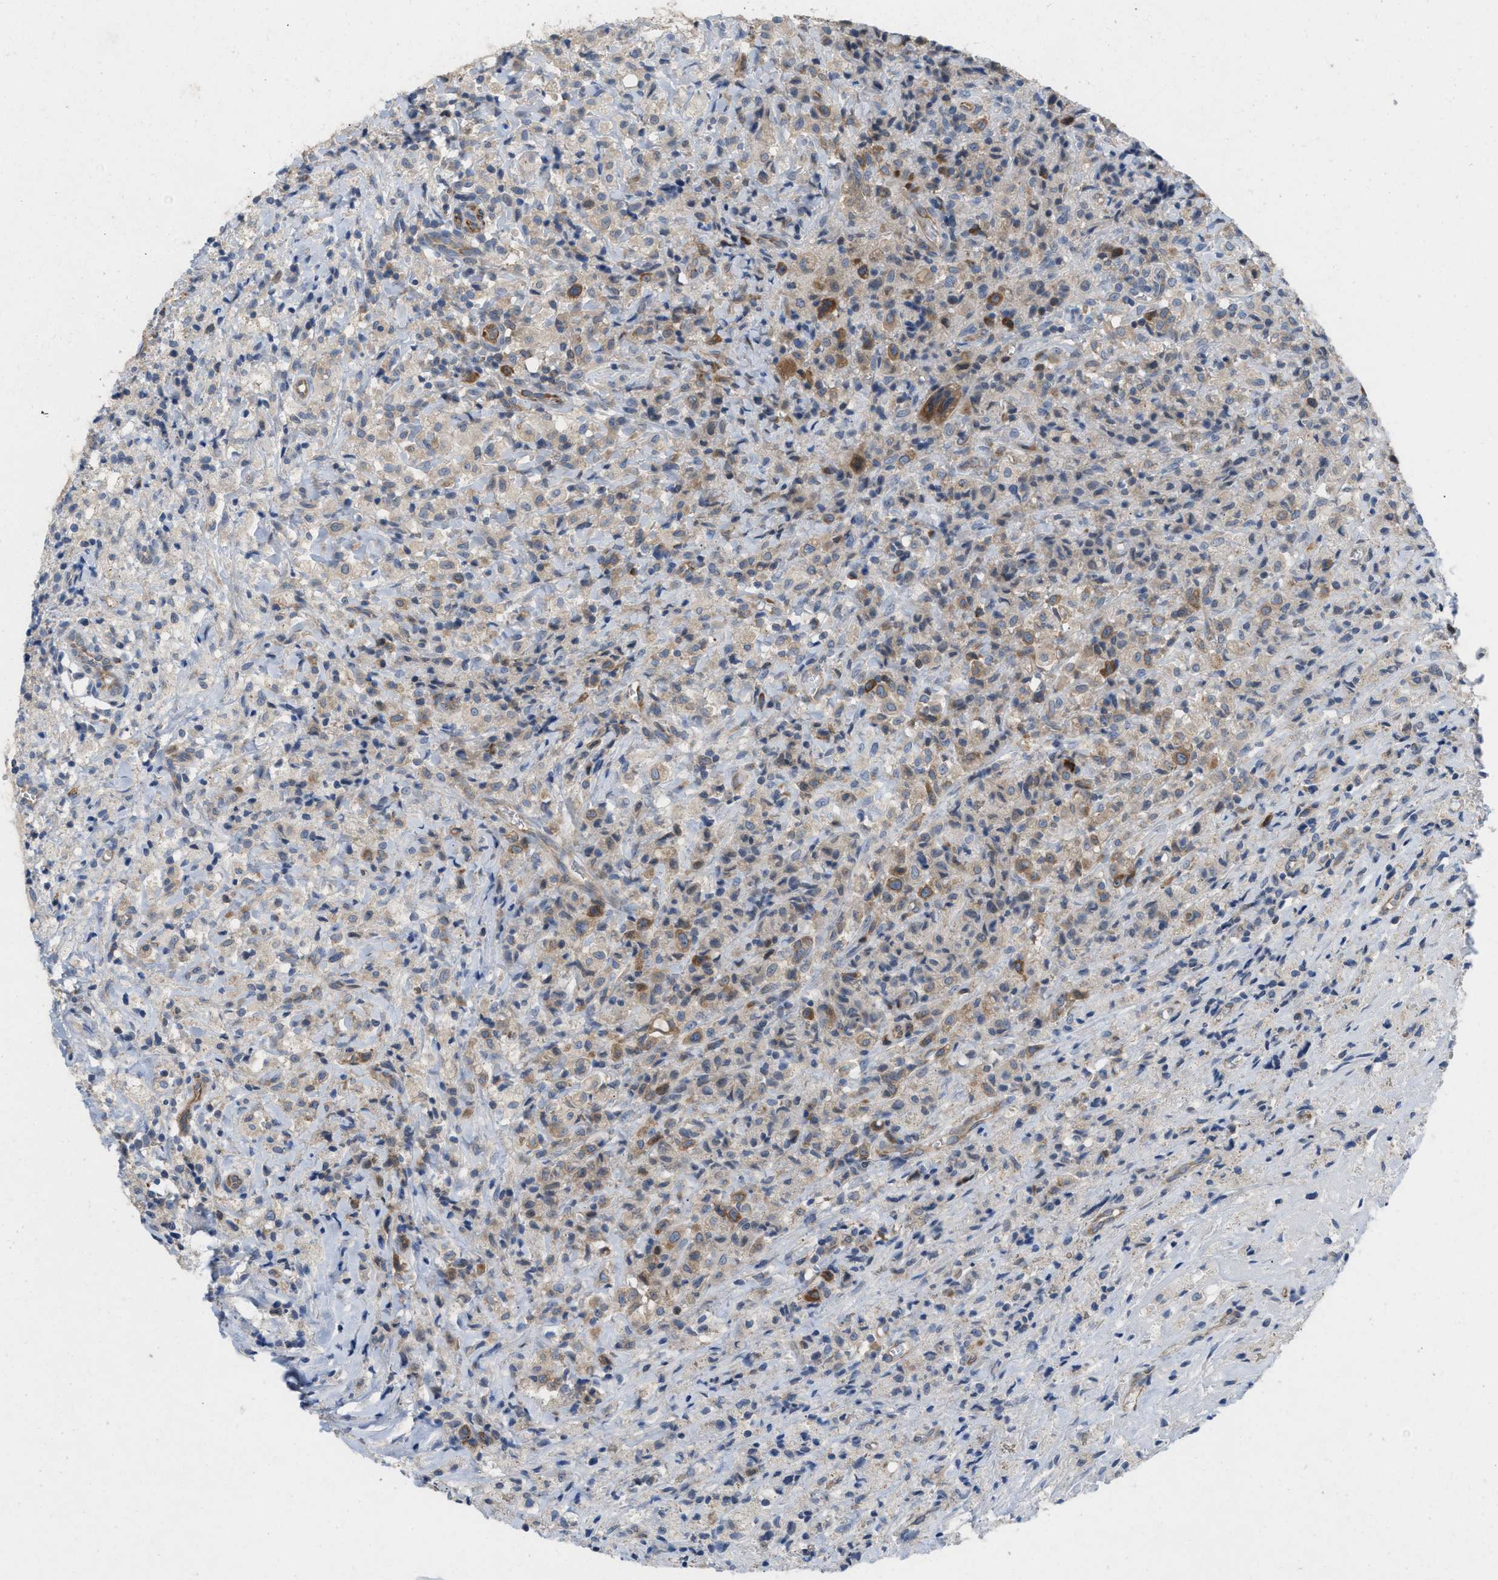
{"staining": {"intensity": "moderate", "quantity": "<25%", "location": "cytoplasmic/membranous"}, "tissue": "testis cancer", "cell_type": "Tumor cells", "image_type": "cancer", "snomed": [{"axis": "morphology", "description": "Carcinoma, Embryonal, NOS"}, {"axis": "topography", "description": "Testis"}], "caption": "A histopathology image of human testis cancer (embryonal carcinoma) stained for a protein displays moderate cytoplasmic/membranous brown staining in tumor cells.", "gene": "UBAP2", "patient": {"sex": "male", "age": 2}}